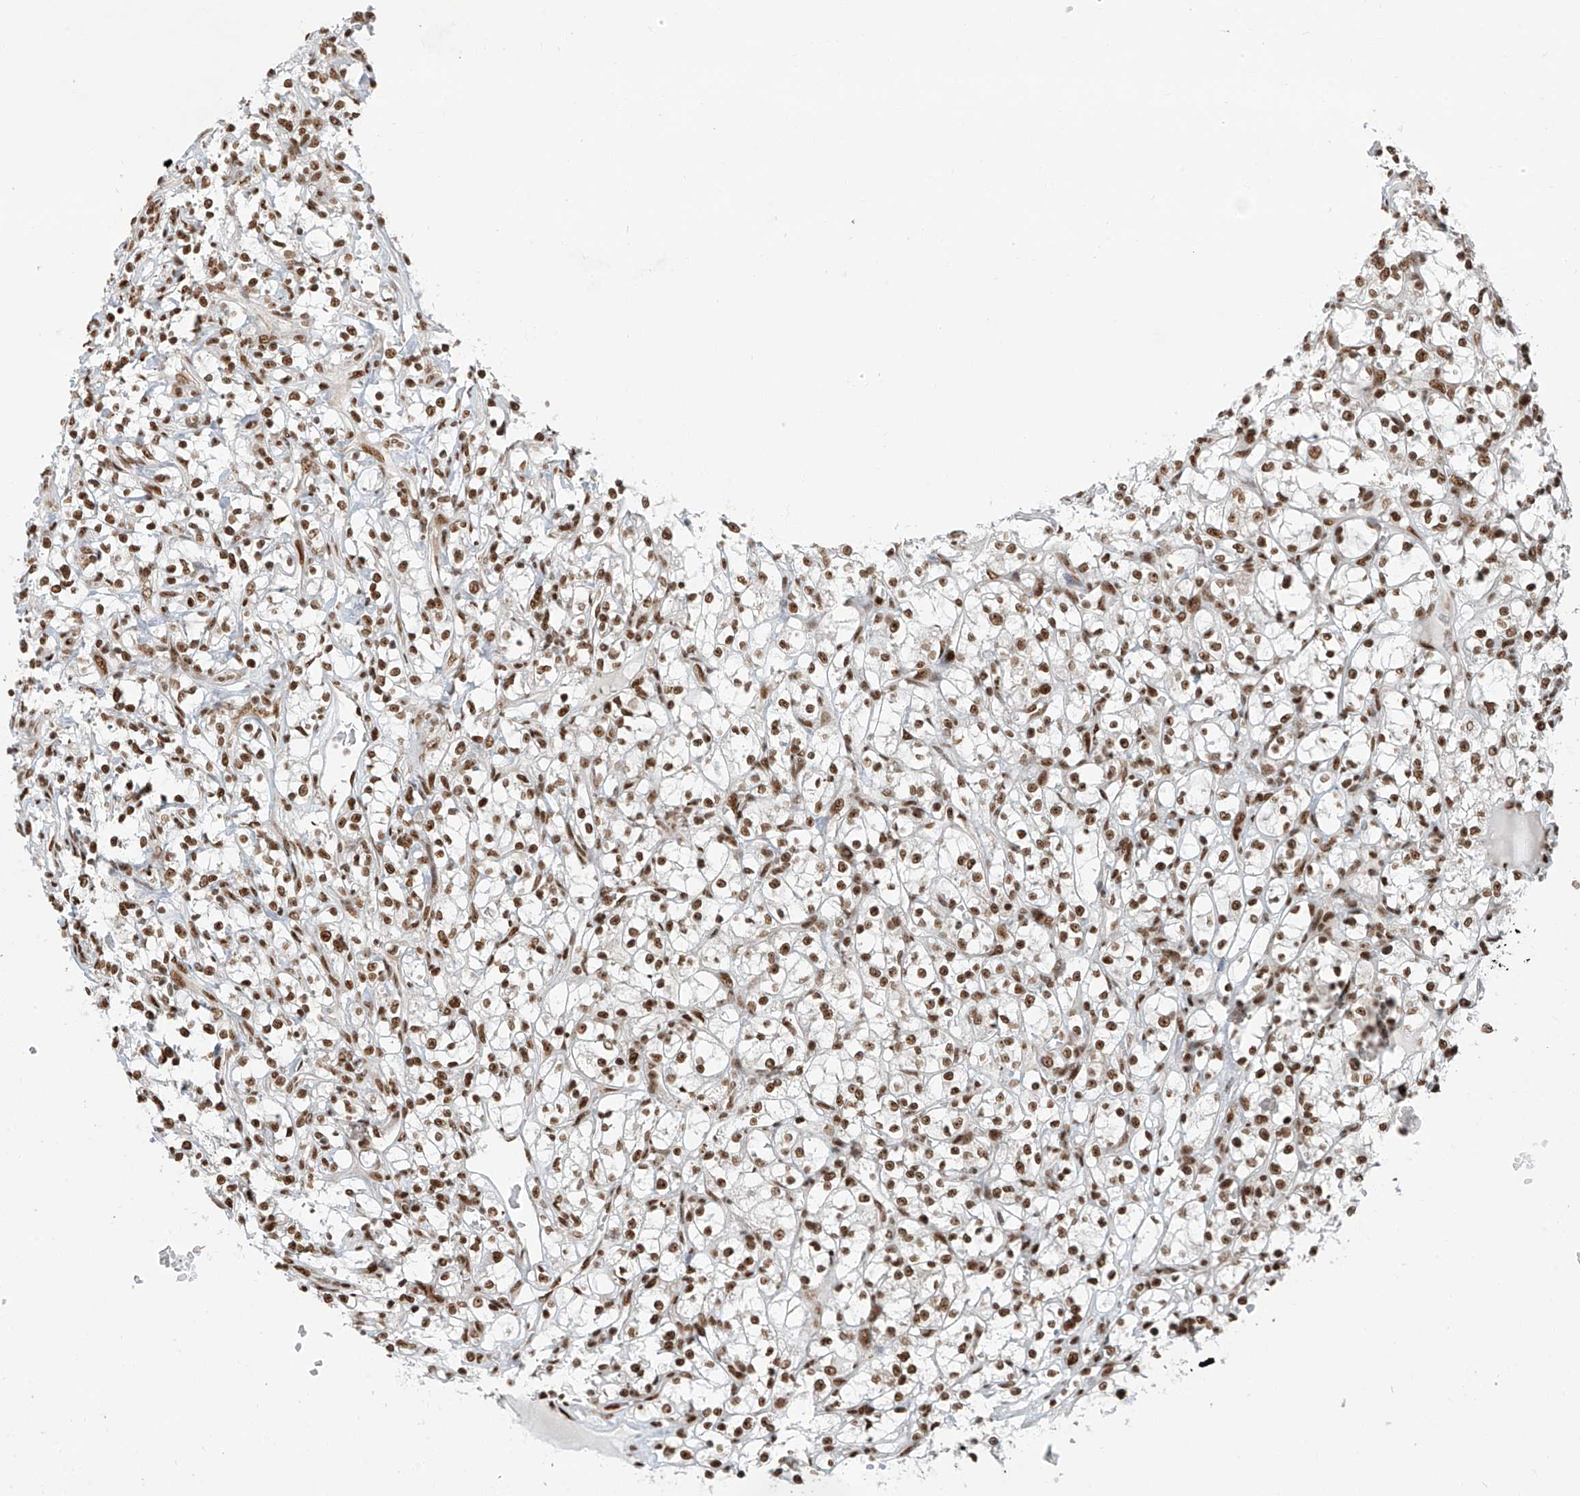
{"staining": {"intensity": "strong", "quantity": ">75%", "location": "nuclear"}, "tissue": "renal cancer", "cell_type": "Tumor cells", "image_type": "cancer", "snomed": [{"axis": "morphology", "description": "Adenocarcinoma, NOS"}, {"axis": "topography", "description": "Kidney"}], "caption": "About >75% of tumor cells in renal adenocarcinoma demonstrate strong nuclear protein staining as visualized by brown immunohistochemical staining.", "gene": "FAM193B", "patient": {"sex": "female", "age": 69}}